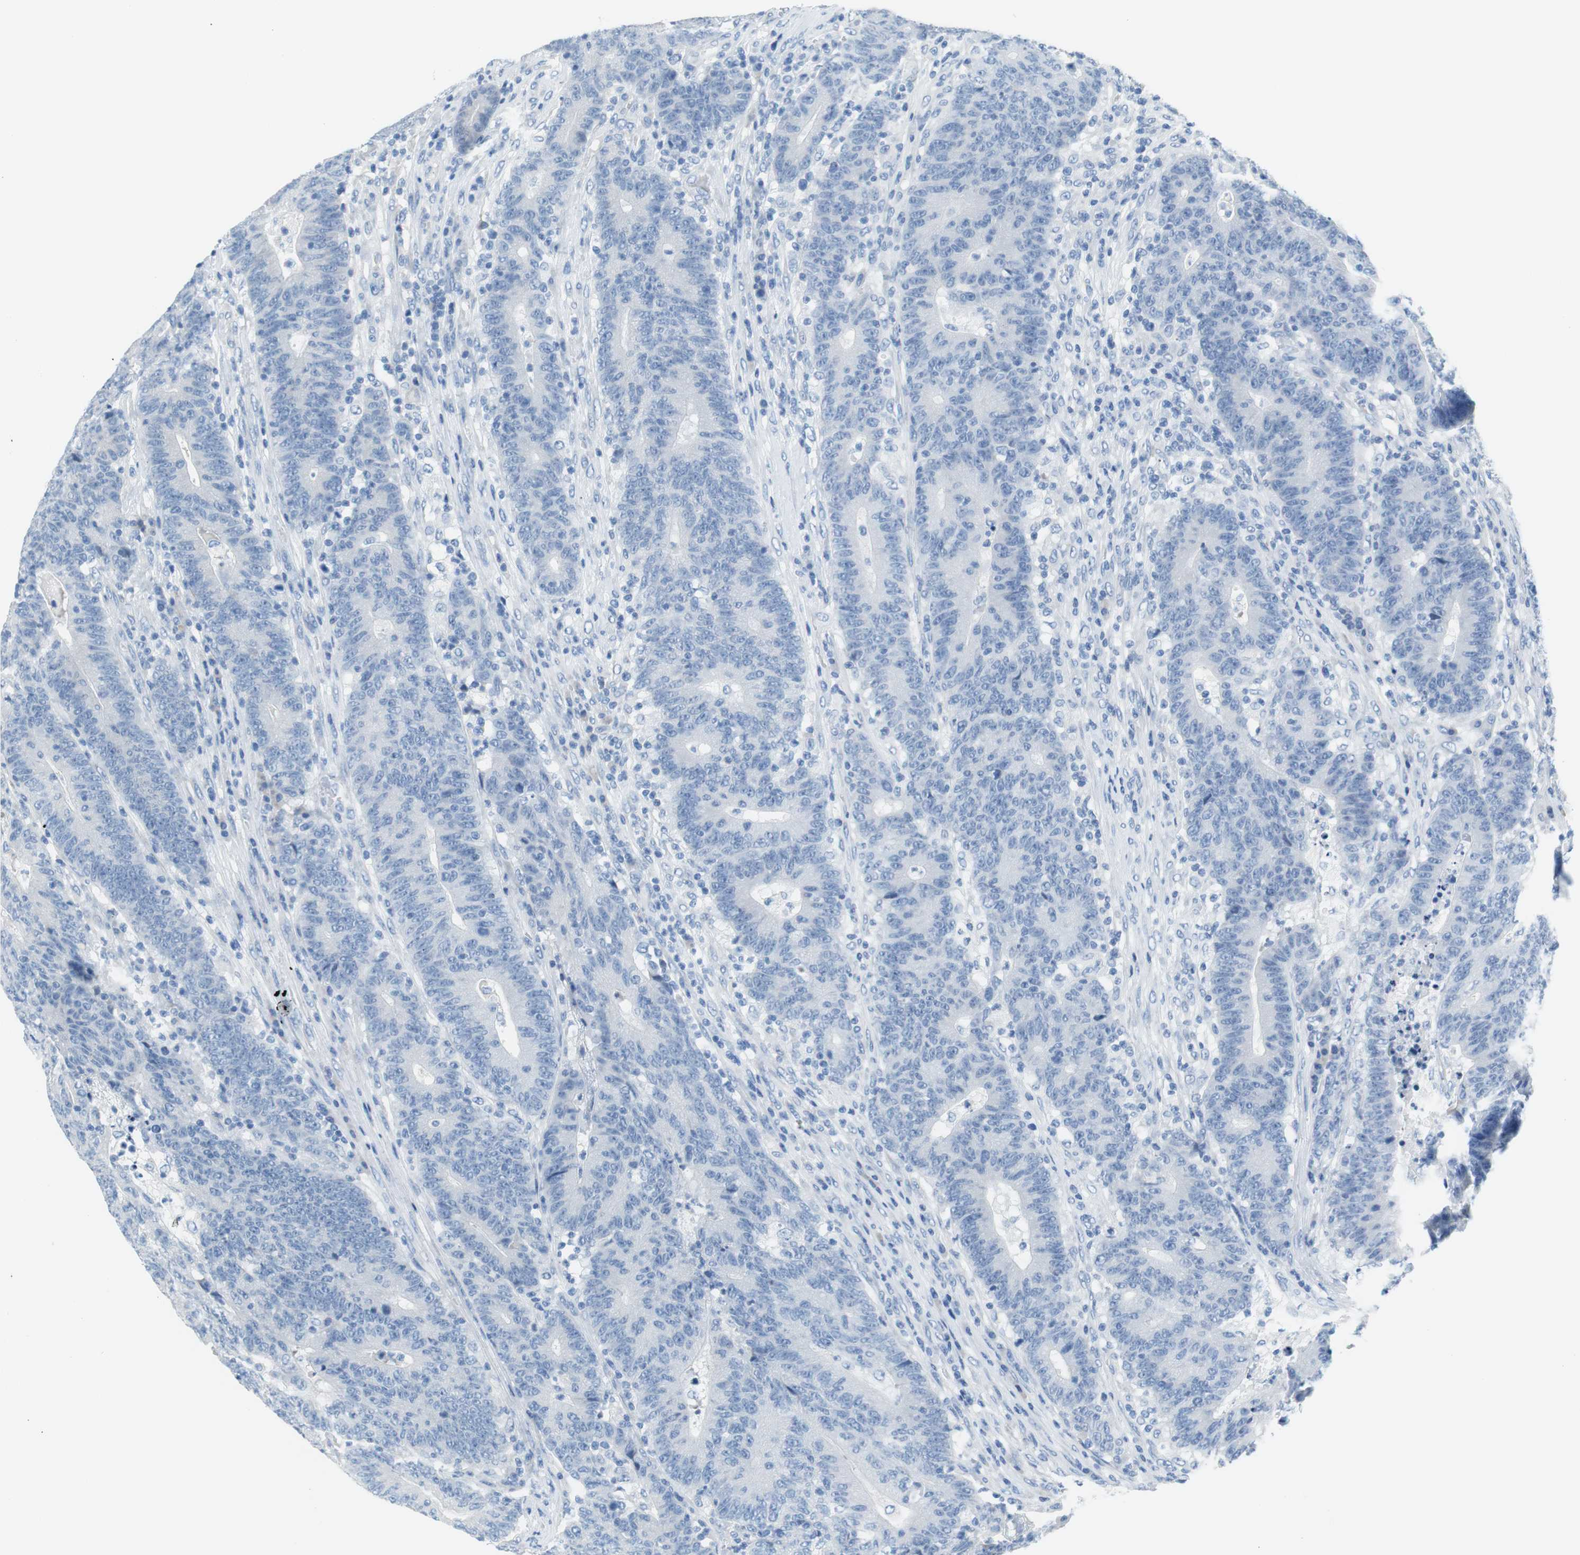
{"staining": {"intensity": "negative", "quantity": "none", "location": "none"}, "tissue": "colorectal cancer", "cell_type": "Tumor cells", "image_type": "cancer", "snomed": [{"axis": "morphology", "description": "Normal tissue, NOS"}, {"axis": "morphology", "description": "Adenocarcinoma, NOS"}, {"axis": "topography", "description": "Colon"}], "caption": "An immunohistochemistry micrograph of colorectal adenocarcinoma is shown. There is no staining in tumor cells of colorectal adenocarcinoma.", "gene": "MYH1", "patient": {"sex": "female", "age": 75}}